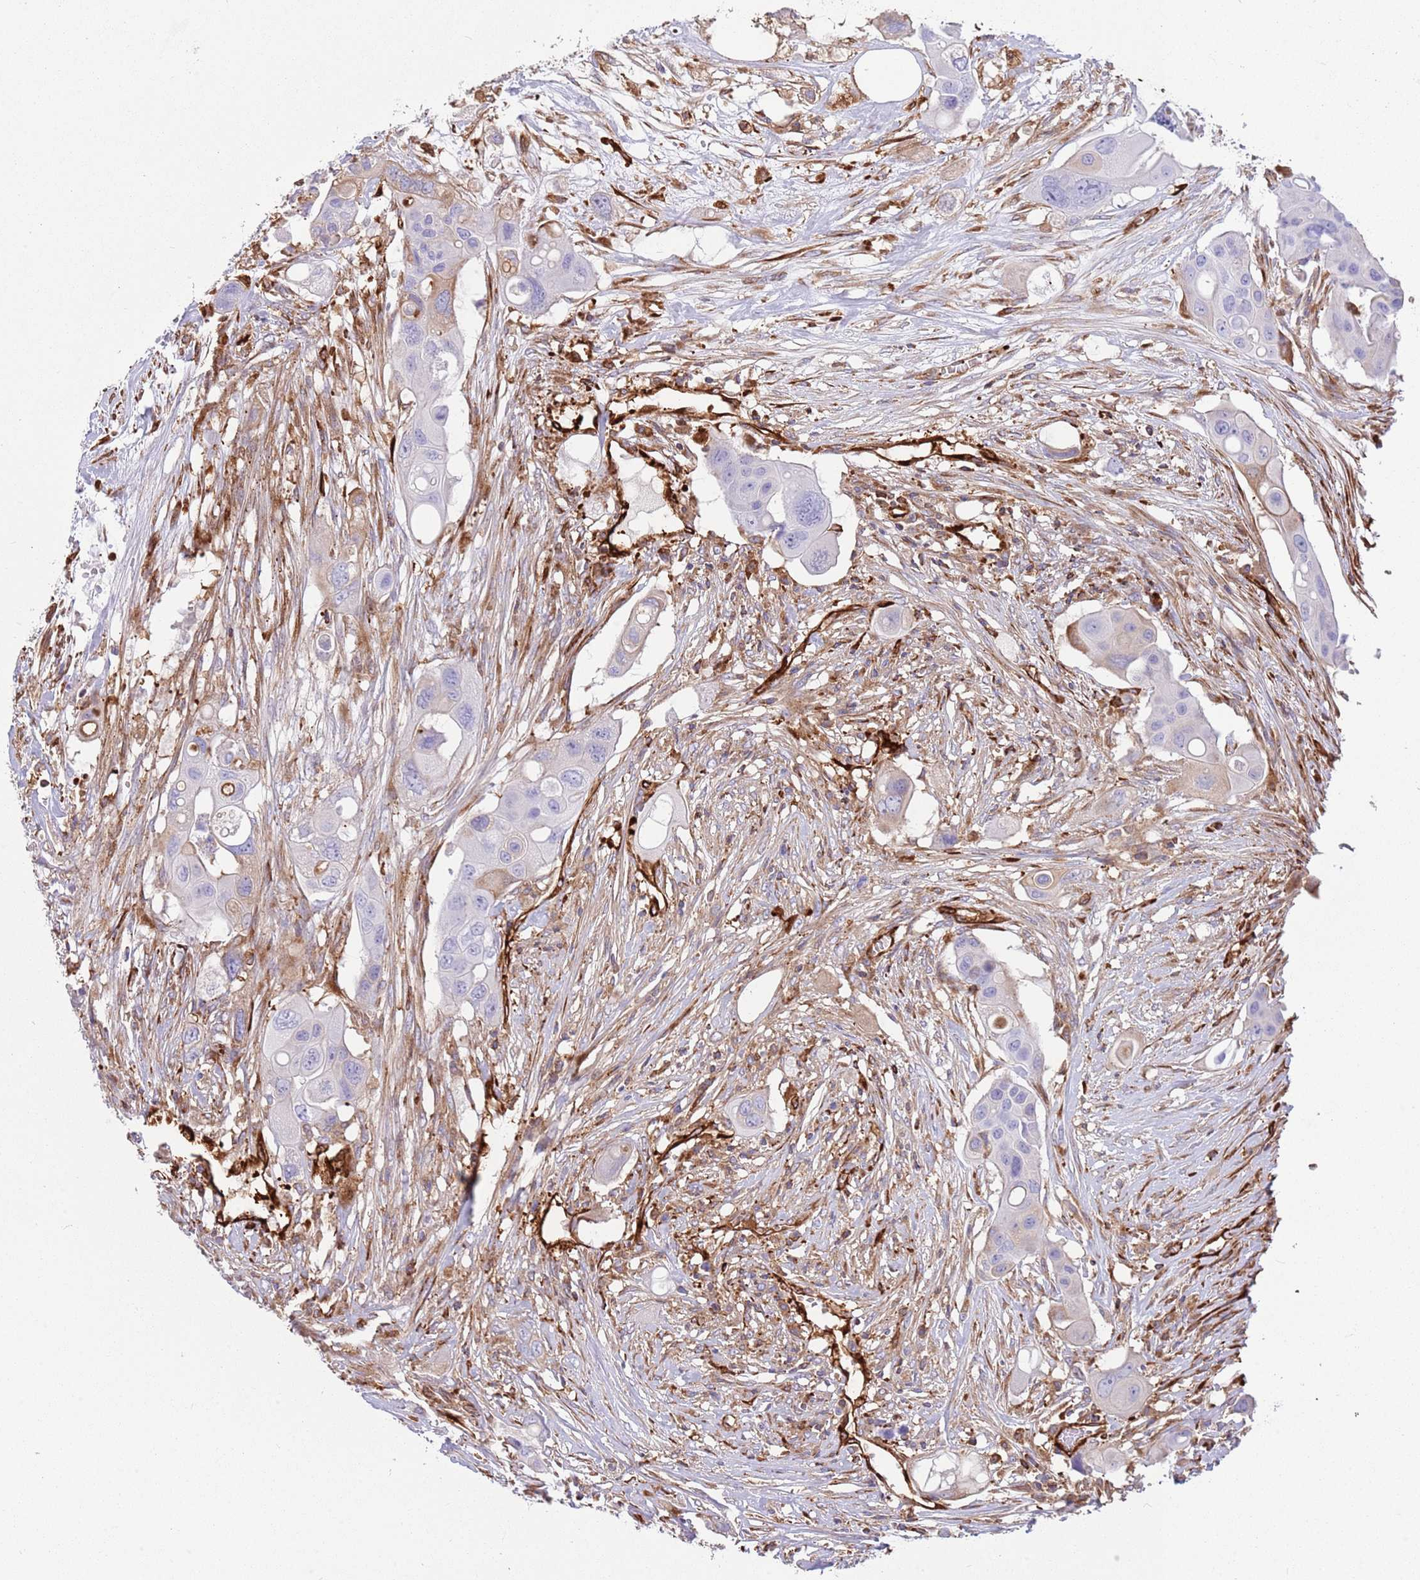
{"staining": {"intensity": "negative", "quantity": "none", "location": "none"}, "tissue": "colorectal cancer", "cell_type": "Tumor cells", "image_type": "cancer", "snomed": [{"axis": "morphology", "description": "Adenocarcinoma, NOS"}, {"axis": "topography", "description": "Colon"}], "caption": "IHC of adenocarcinoma (colorectal) shows no expression in tumor cells. The staining was performed using DAB to visualize the protein expression in brown, while the nuclei were stained in blue with hematoxylin (Magnification: 20x).", "gene": "KBTBD7", "patient": {"sex": "male", "age": 77}}